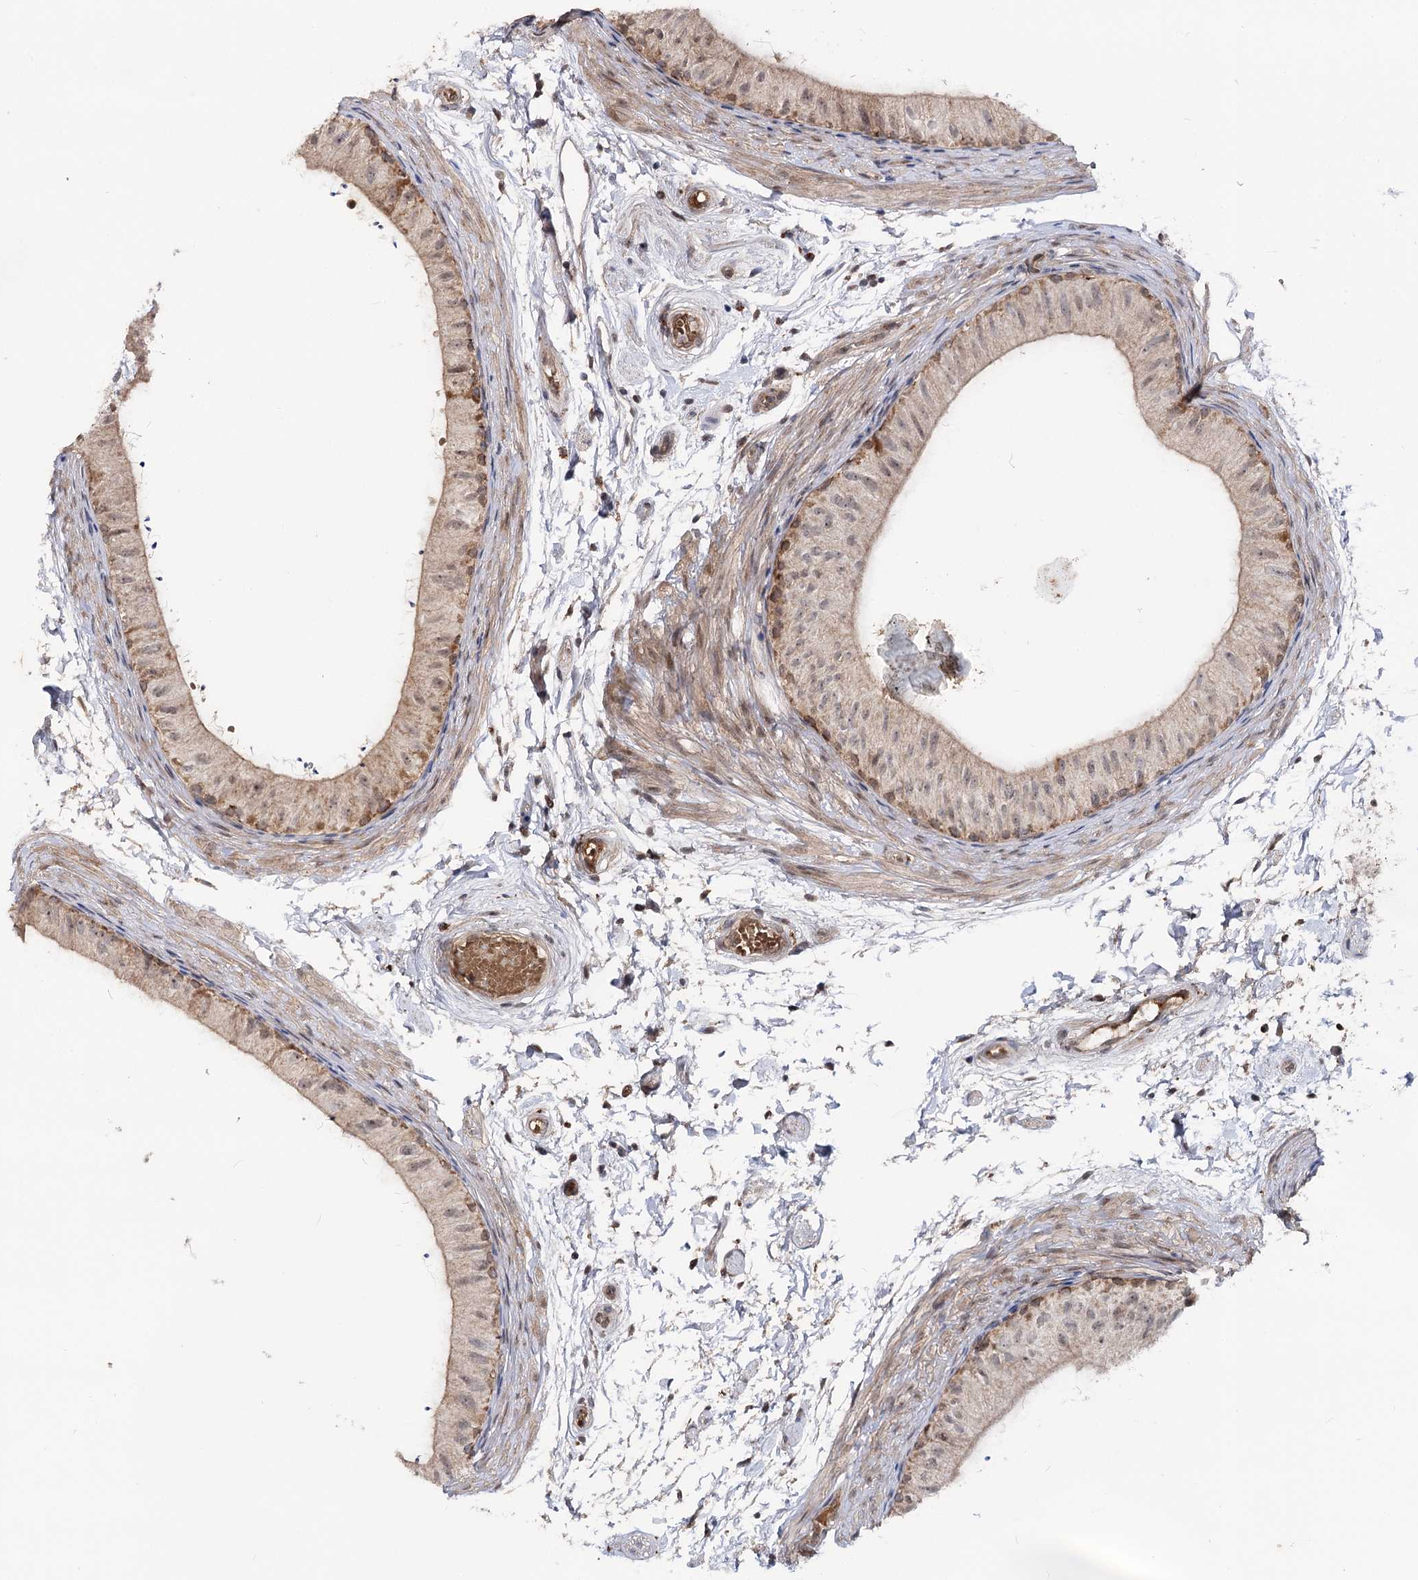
{"staining": {"intensity": "moderate", "quantity": "25%-75%", "location": "cytoplasmic/membranous"}, "tissue": "epididymis", "cell_type": "Glandular cells", "image_type": "normal", "snomed": [{"axis": "morphology", "description": "Normal tissue, NOS"}, {"axis": "topography", "description": "Epididymis"}], "caption": "DAB immunohistochemical staining of benign human epididymis reveals moderate cytoplasmic/membranous protein positivity in approximately 25%-75% of glandular cells.", "gene": "MSANTD2", "patient": {"sex": "male", "age": 50}}